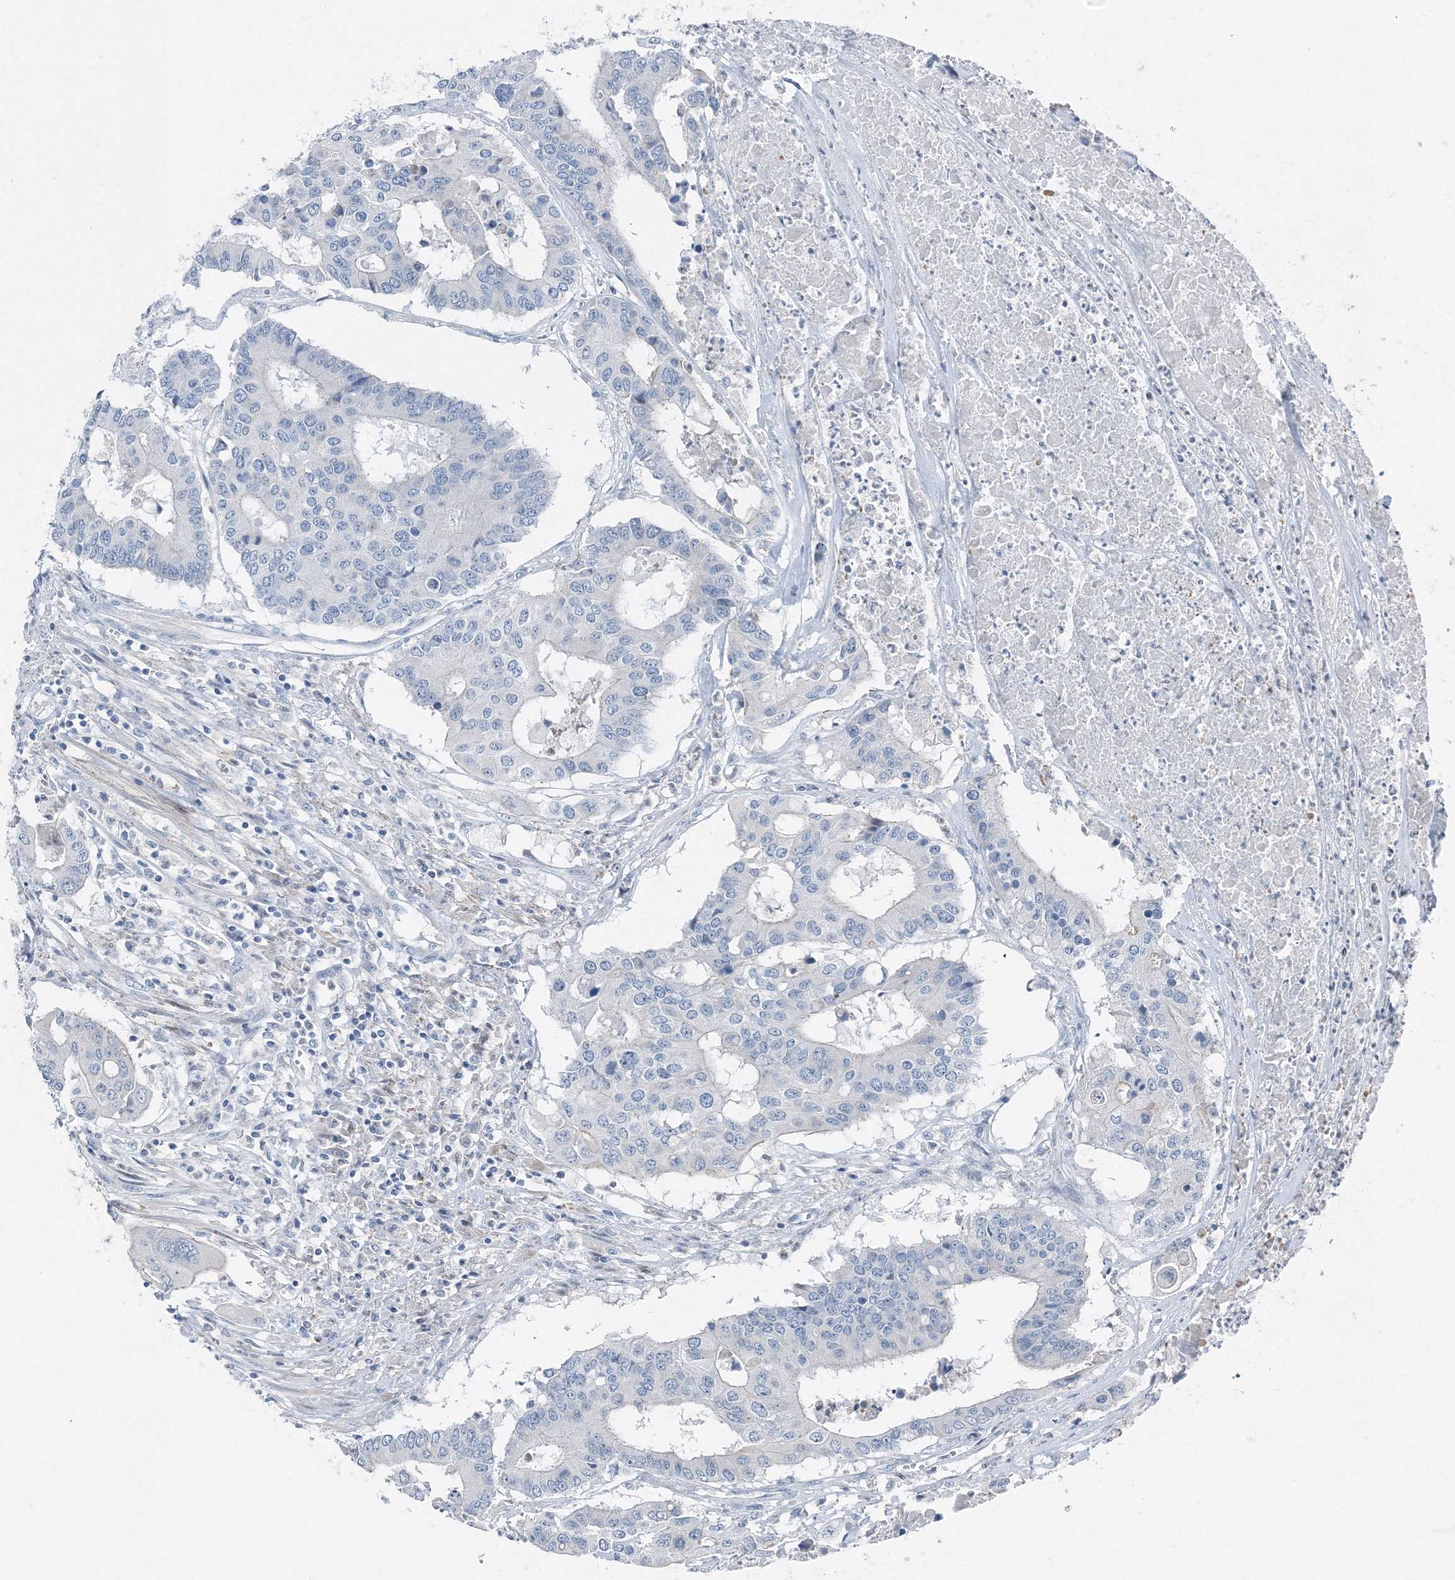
{"staining": {"intensity": "negative", "quantity": "none", "location": "none"}, "tissue": "colorectal cancer", "cell_type": "Tumor cells", "image_type": "cancer", "snomed": [{"axis": "morphology", "description": "Adenocarcinoma, NOS"}, {"axis": "topography", "description": "Colon"}], "caption": "Immunohistochemistry histopathology image of human colorectal cancer (adenocarcinoma) stained for a protein (brown), which demonstrates no staining in tumor cells.", "gene": "AASDH", "patient": {"sex": "male", "age": 77}}